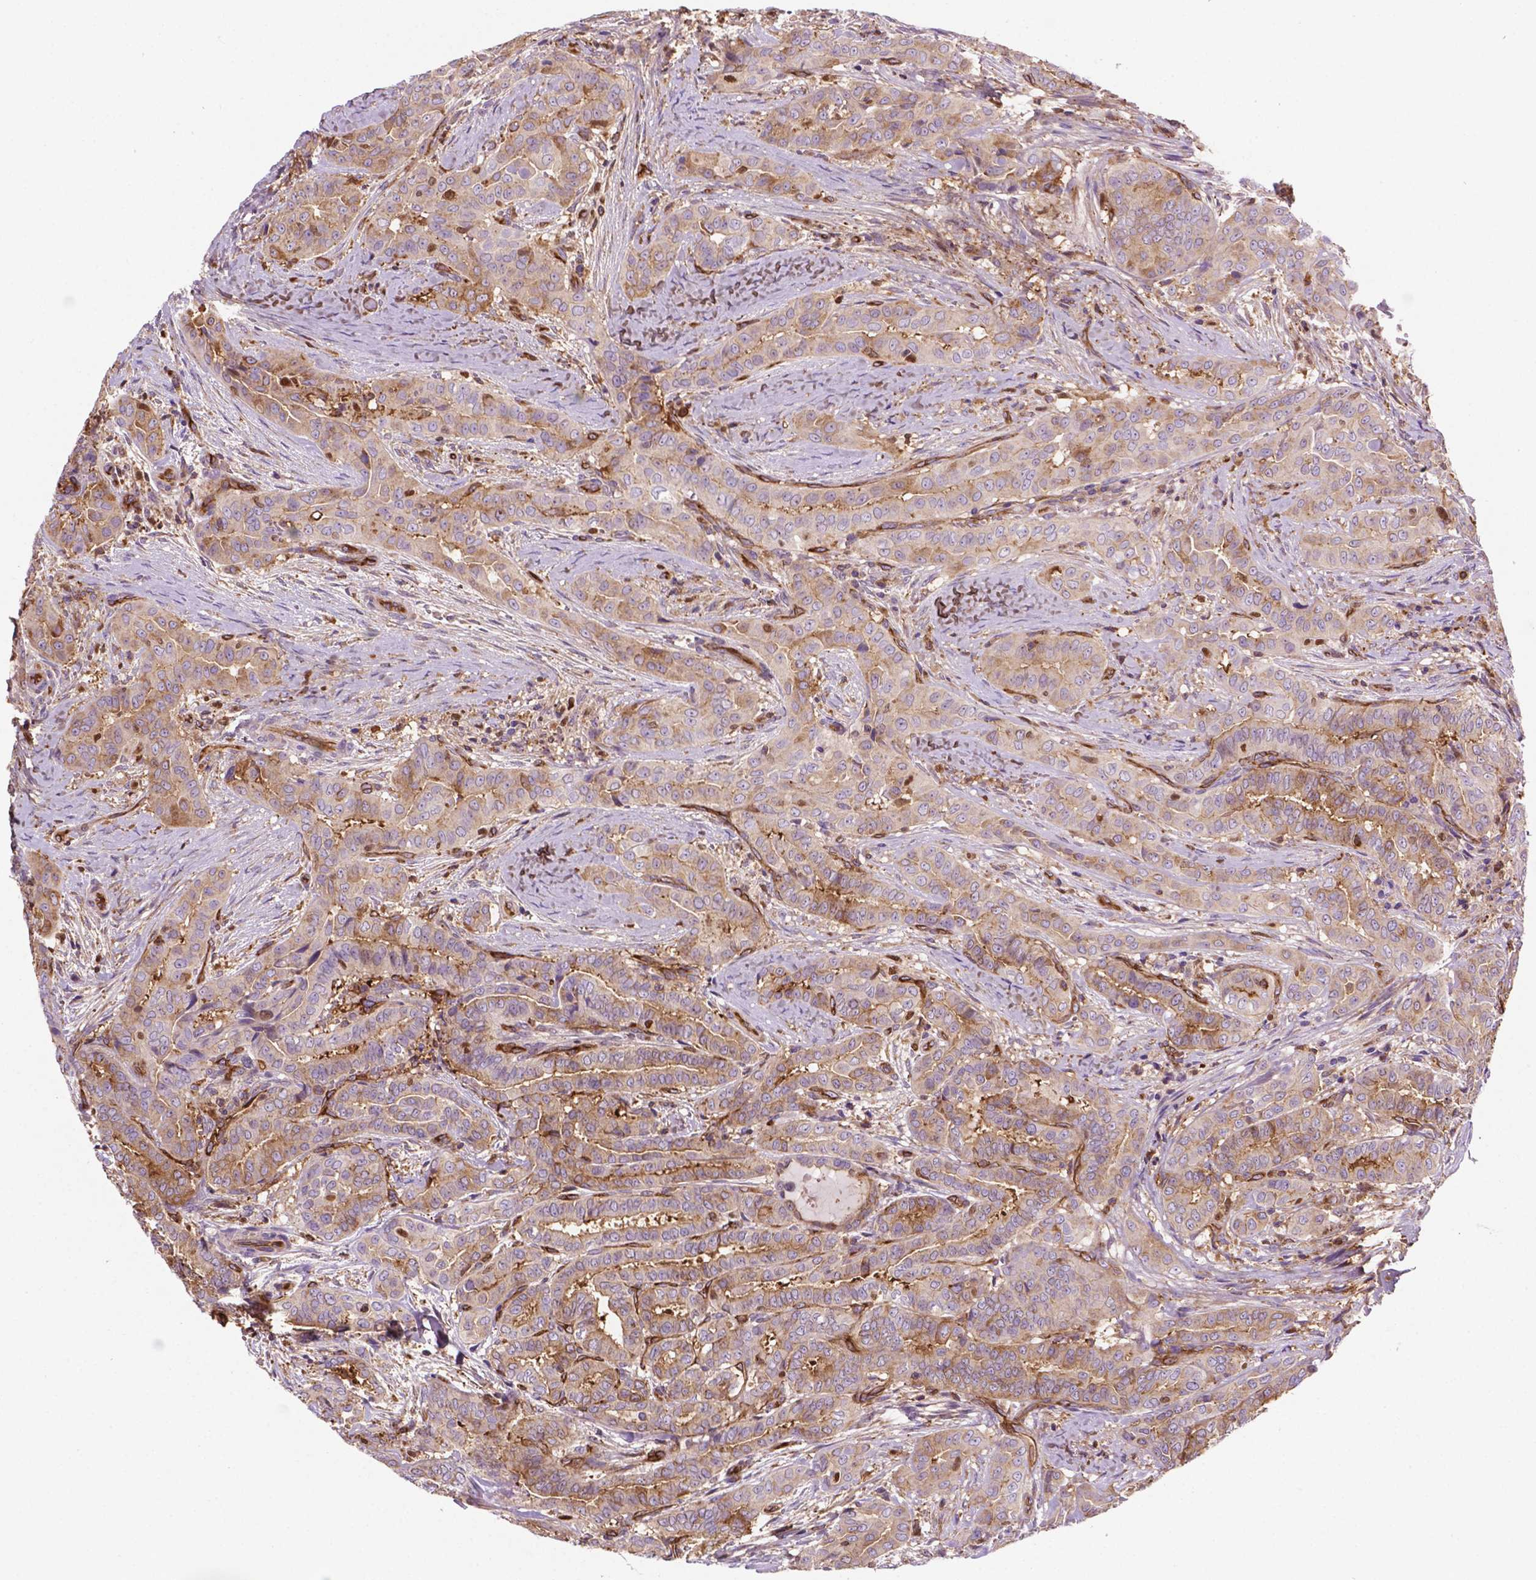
{"staining": {"intensity": "moderate", "quantity": "25%-75%", "location": "cytoplasmic/membranous"}, "tissue": "thyroid cancer", "cell_type": "Tumor cells", "image_type": "cancer", "snomed": [{"axis": "morphology", "description": "Papillary adenocarcinoma, NOS"}, {"axis": "morphology", "description": "Papillary adenoma metastatic"}, {"axis": "topography", "description": "Thyroid gland"}], "caption": "Tumor cells exhibit medium levels of moderate cytoplasmic/membranous staining in about 25%-75% of cells in human thyroid papillary adenocarcinoma.", "gene": "DCN", "patient": {"sex": "female", "age": 50}}